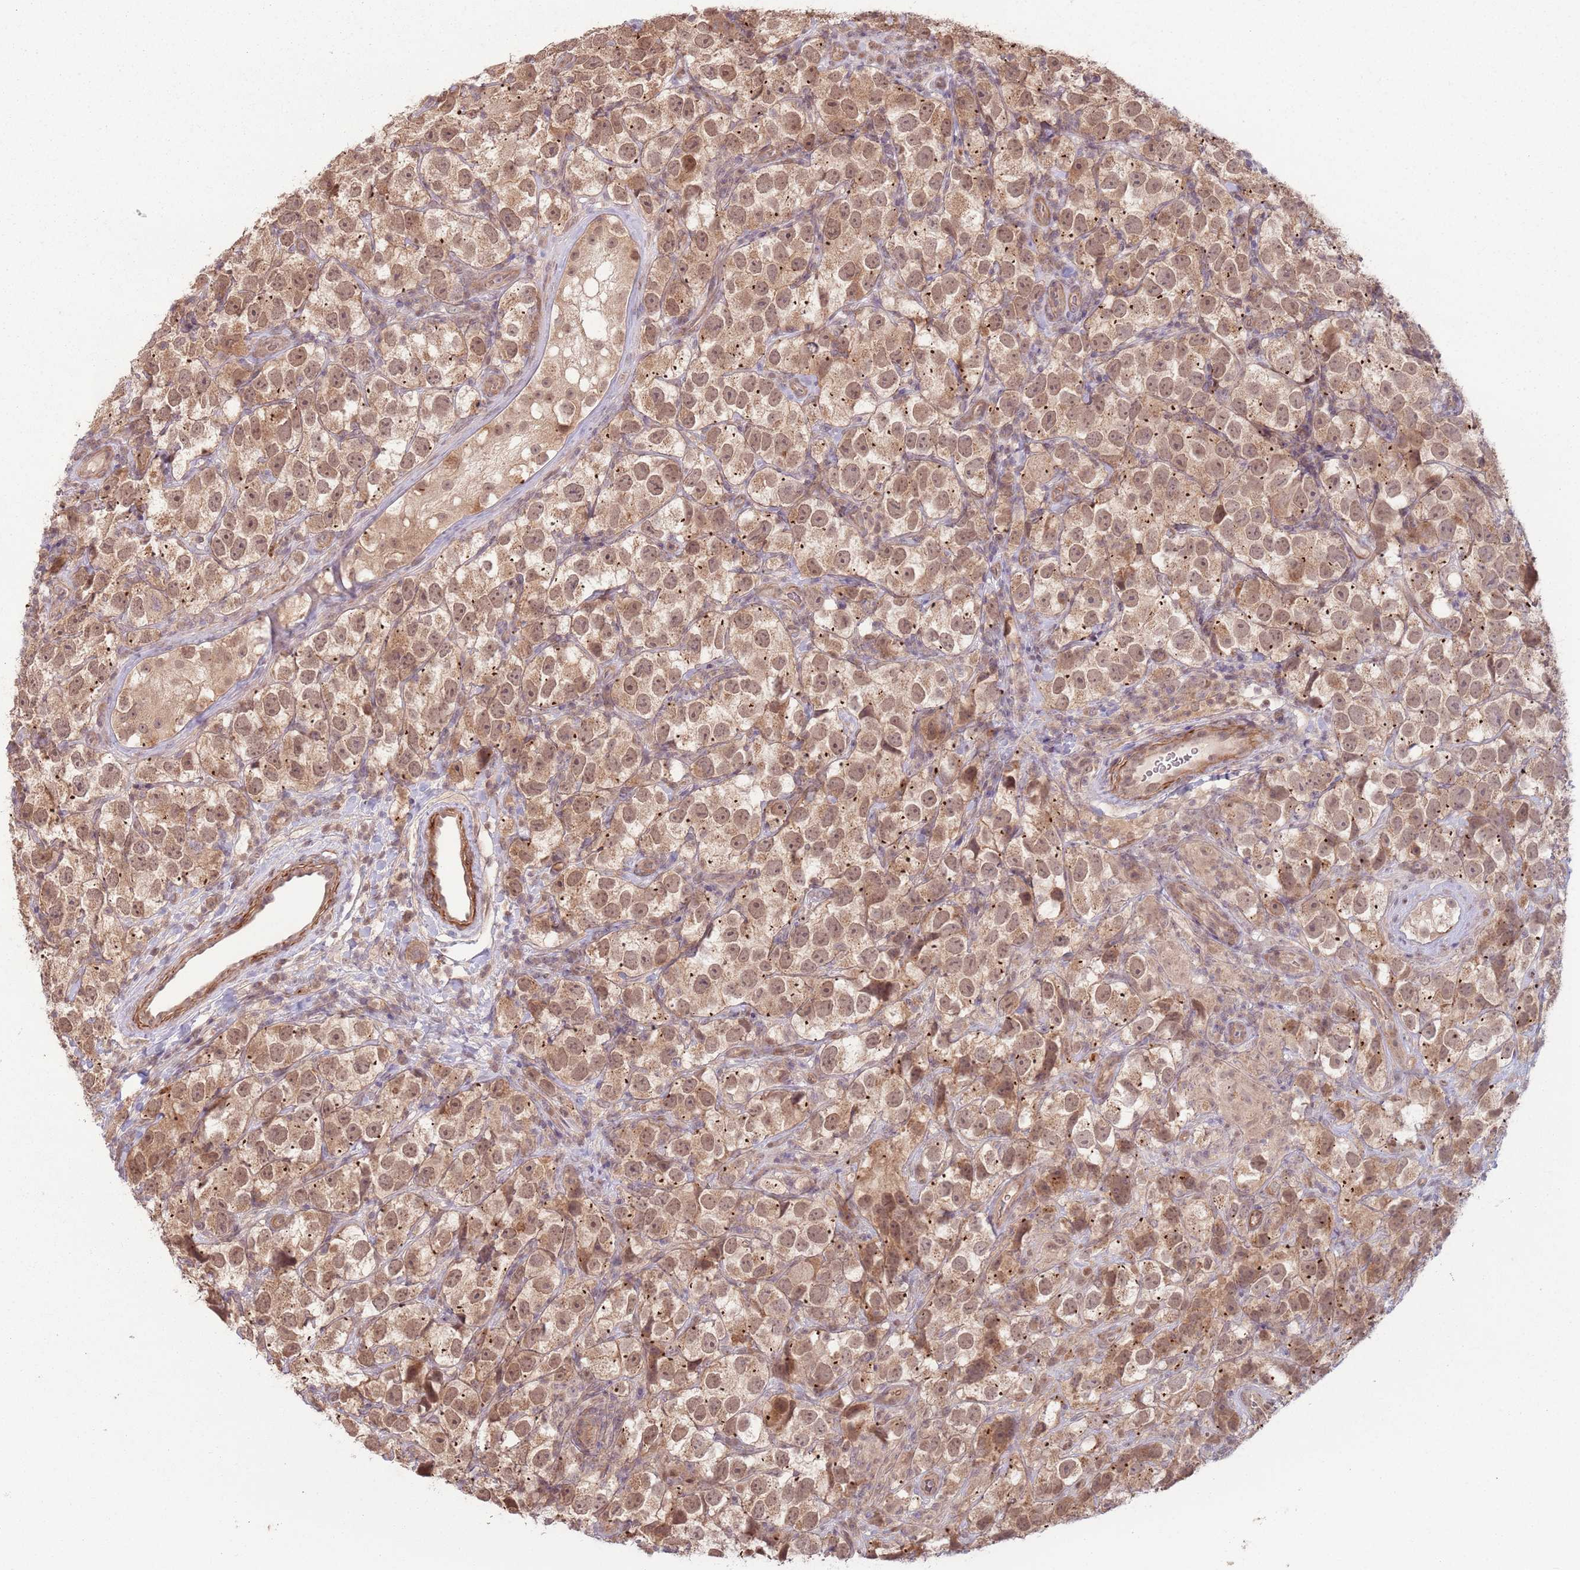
{"staining": {"intensity": "moderate", "quantity": ">75%", "location": "cytoplasmic/membranous,nuclear"}, "tissue": "testis cancer", "cell_type": "Tumor cells", "image_type": "cancer", "snomed": [{"axis": "morphology", "description": "Seminoma, NOS"}, {"axis": "topography", "description": "Testis"}], "caption": "This is an image of immunohistochemistry staining of testis cancer, which shows moderate staining in the cytoplasmic/membranous and nuclear of tumor cells.", "gene": "CCDC154", "patient": {"sex": "male", "age": 26}}